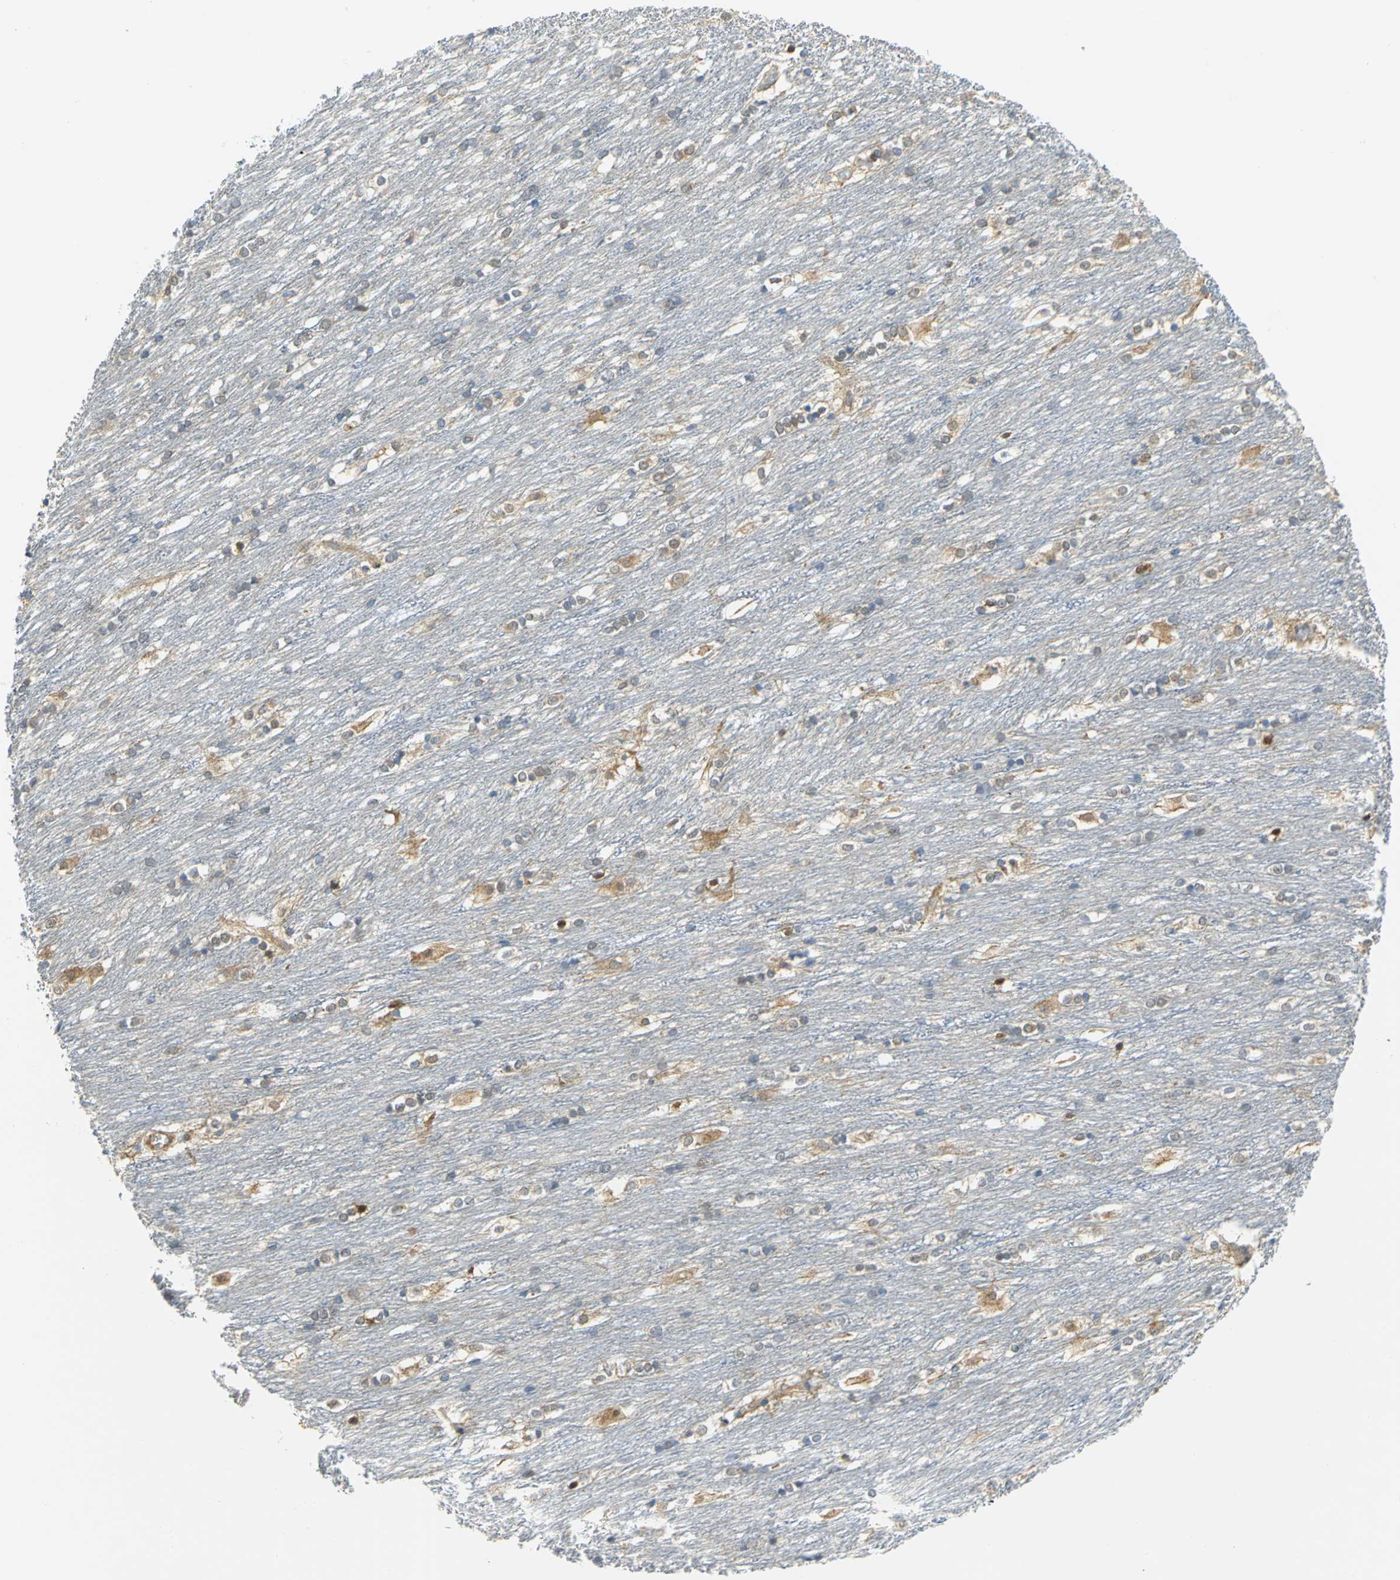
{"staining": {"intensity": "moderate", "quantity": "25%-75%", "location": "cytoplasmic/membranous"}, "tissue": "caudate", "cell_type": "Glial cells", "image_type": "normal", "snomed": [{"axis": "morphology", "description": "Normal tissue, NOS"}, {"axis": "topography", "description": "Lateral ventricle wall"}], "caption": "Brown immunohistochemical staining in benign caudate reveals moderate cytoplasmic/membranous positivity in approximately 25%-75% of glial cells. Using DAB (3,3'-diaminobenzidine) (brown) and hematoxylin (blue) stains, captured at high magnification using brightfield microscopy.", "gene": "PGM3", "patient": {"sex": "female", "age": 19}}